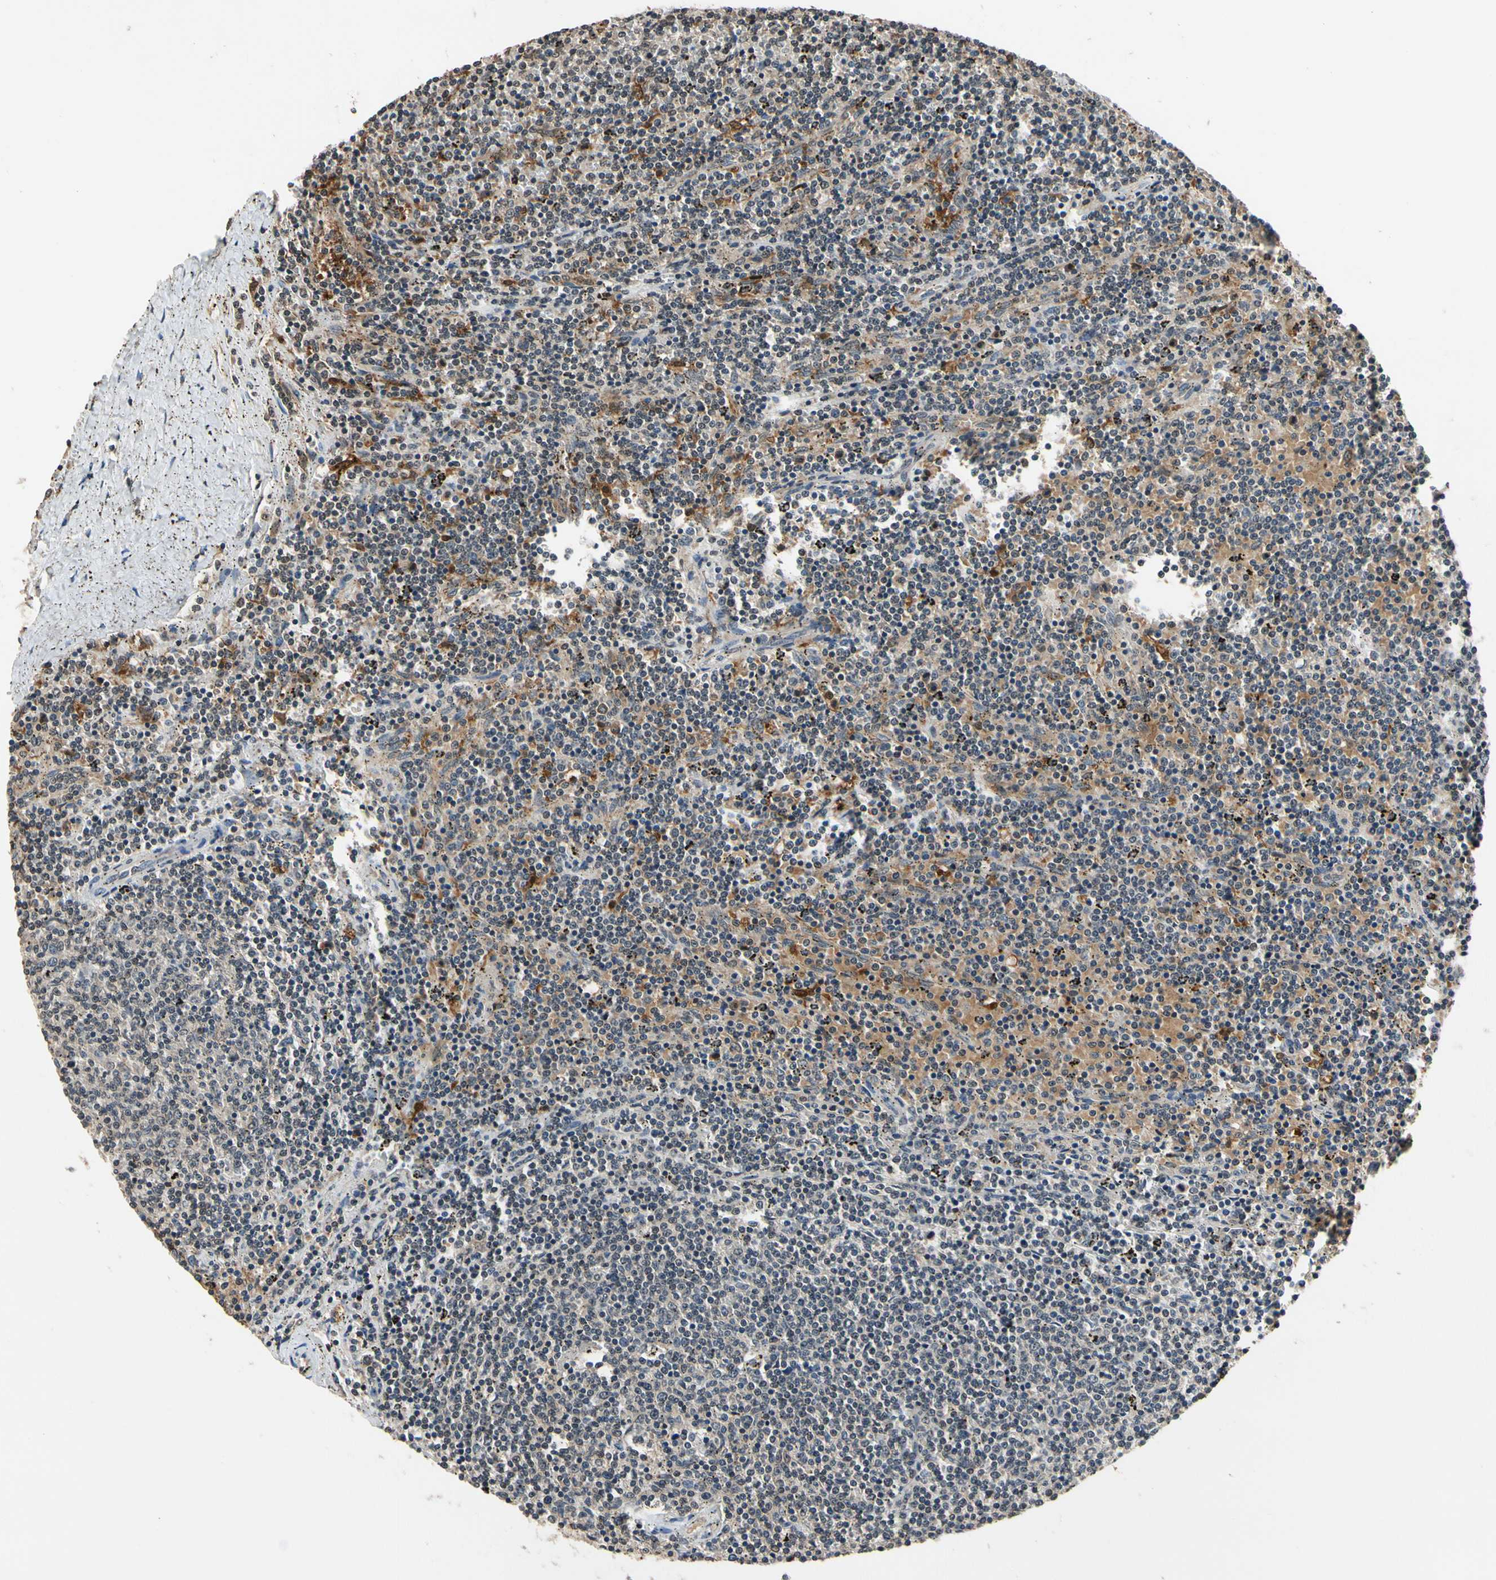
{"staining": {"intensity": "negative", "quantity": "none", "location": "none"}, "tissue": "lymphoma", "cell_type": "Tumor cells", "image_type": "cancer", "snomed": [{"axis": "morphology", "description": "Malignant lymphoma, non-Hodgkin's type, Low grade"}, {"axis": "topography", "description": "Spleen"}], "caption": "This histopathology image is of lymphoma stained with immunohistochemistry to label a protein in brown with the nuclei are counter-stained blue. There is no staining in tumor cells.", "gene": "GCLC", "patient": {"sex": "female", "age": 50}}